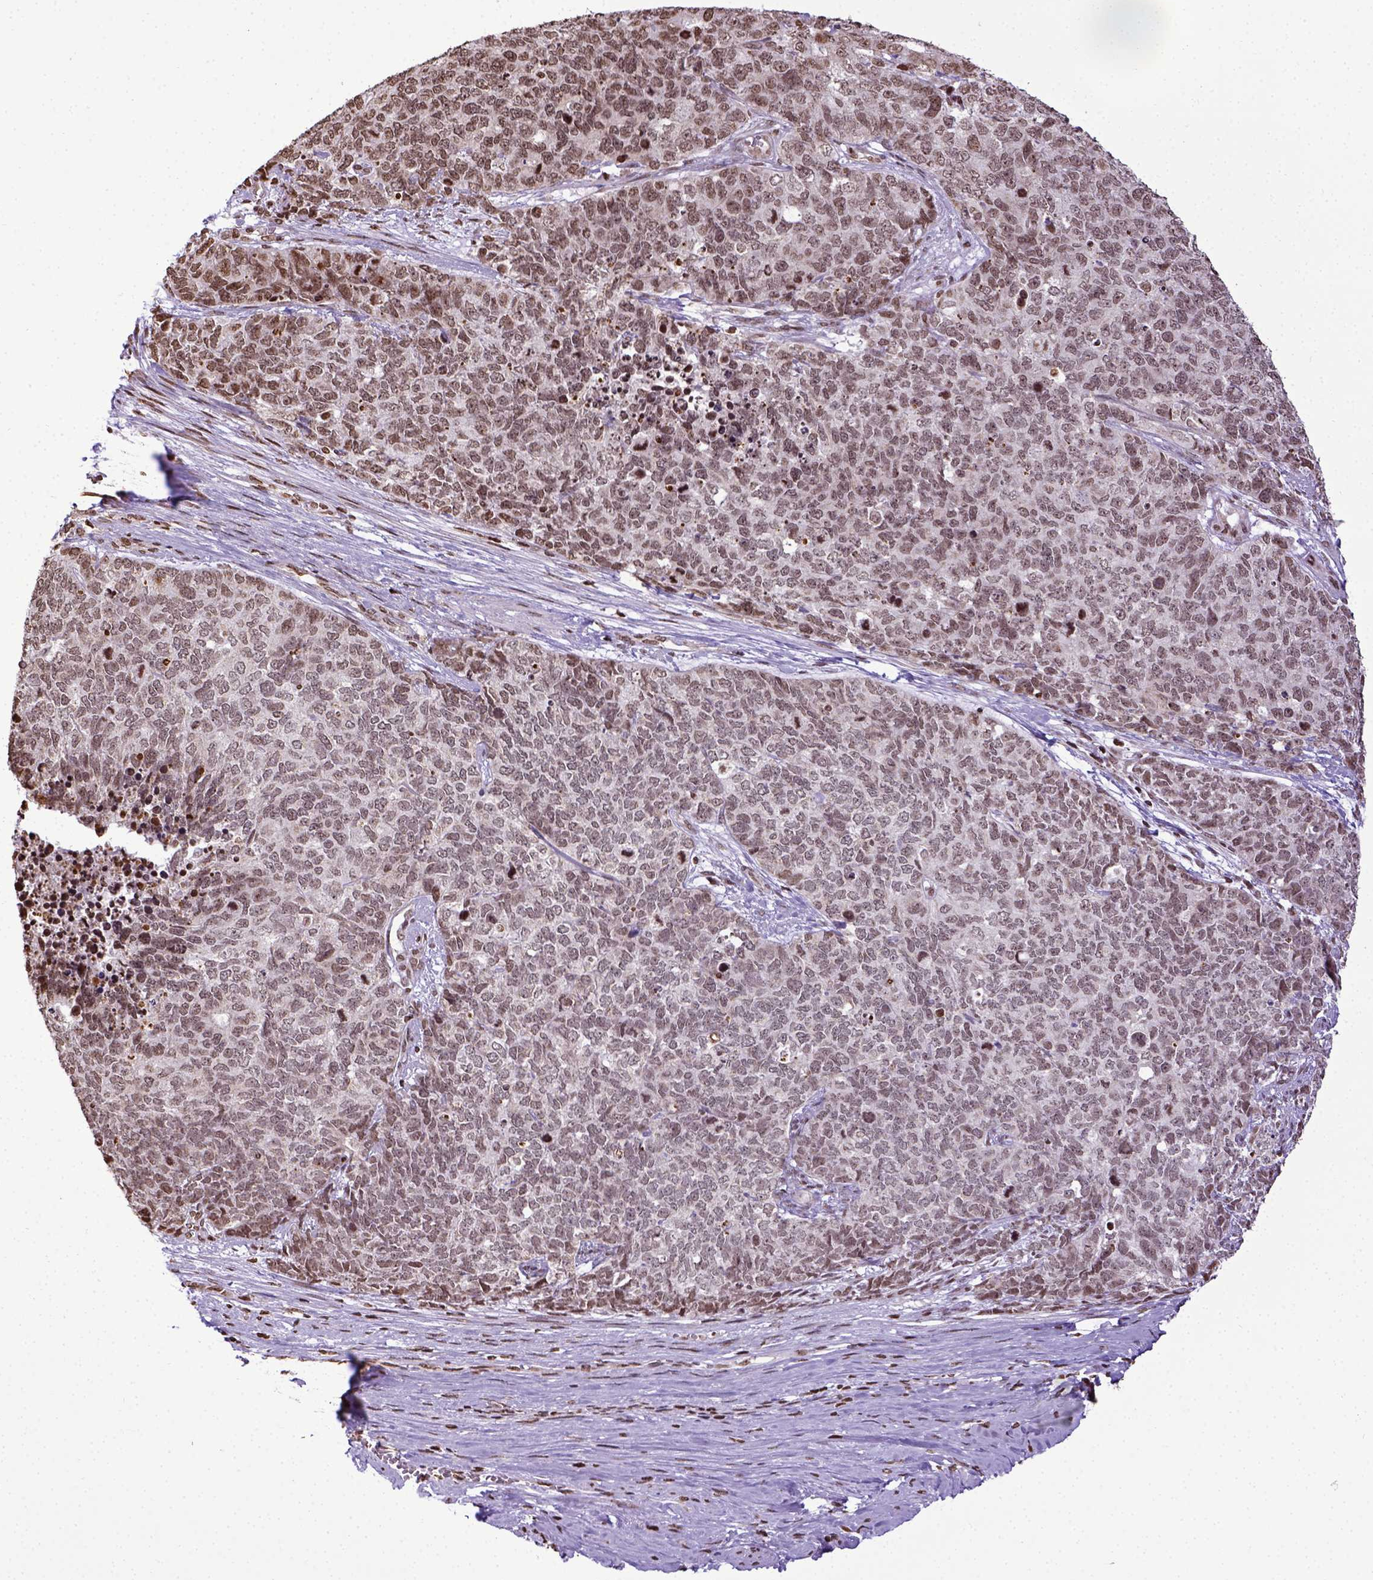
{"staining": {"intensity": "weak", "quantity": "25%-75%", "location": "nuclear"}, "tissue": "cervical cancer", "cell_type": "Tumor cells", "image_type": "cancer", "snomed": [{"axis": "morphology", "description": "Squamous cell carcinoma, NOS"}, {"axis": "topography", "description": "Cervix"}], "caption": "Immunohistochemical staining of human cervical squamous cell carcinoma exhibits low levels of weak nuclear protein staining in approximately 25%-75% of tumor cells.", "gene": "ZNF75D", "patient": {"sex": "female", "age": 63}}